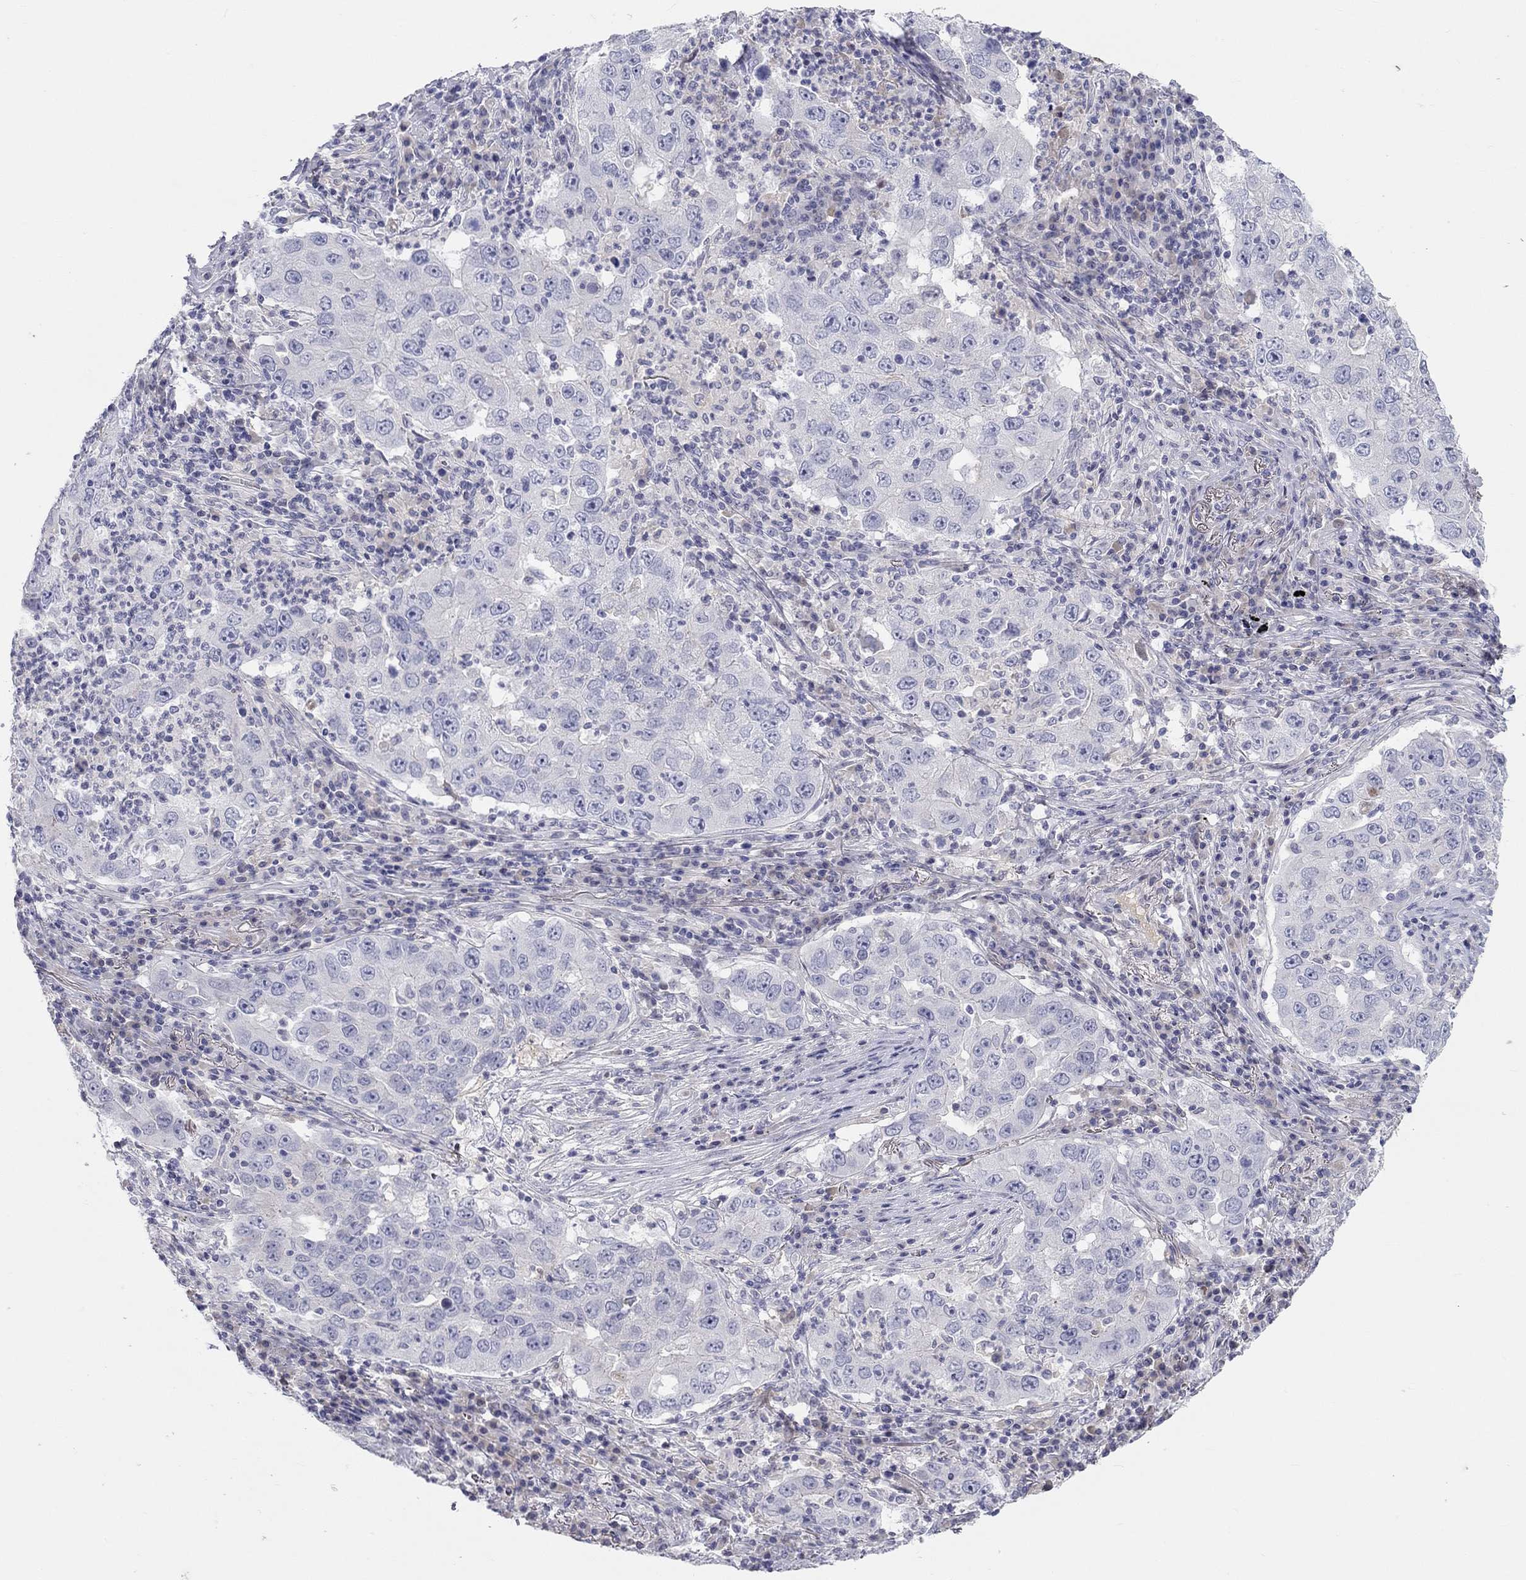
{"staining": {"intensity": "negative", "quantity": "none", "location": "none"}, "tissue": "lung cancer", "cell_type": "Tumor cells", "image_type": "cancer", "snomed": [{"axis": "morphology", "description": "Adenocarcinoma, NOS"}, {"axis": "topography", "description": "Lung"}], "caption": "An immunohistochemistry image of adenocarcinoma (lung) is shown. There is no staining in tumor cells of adenocarcinoma (lung).", "gene": "ST7L", "patient": {"sex": "male", "age": 73}}